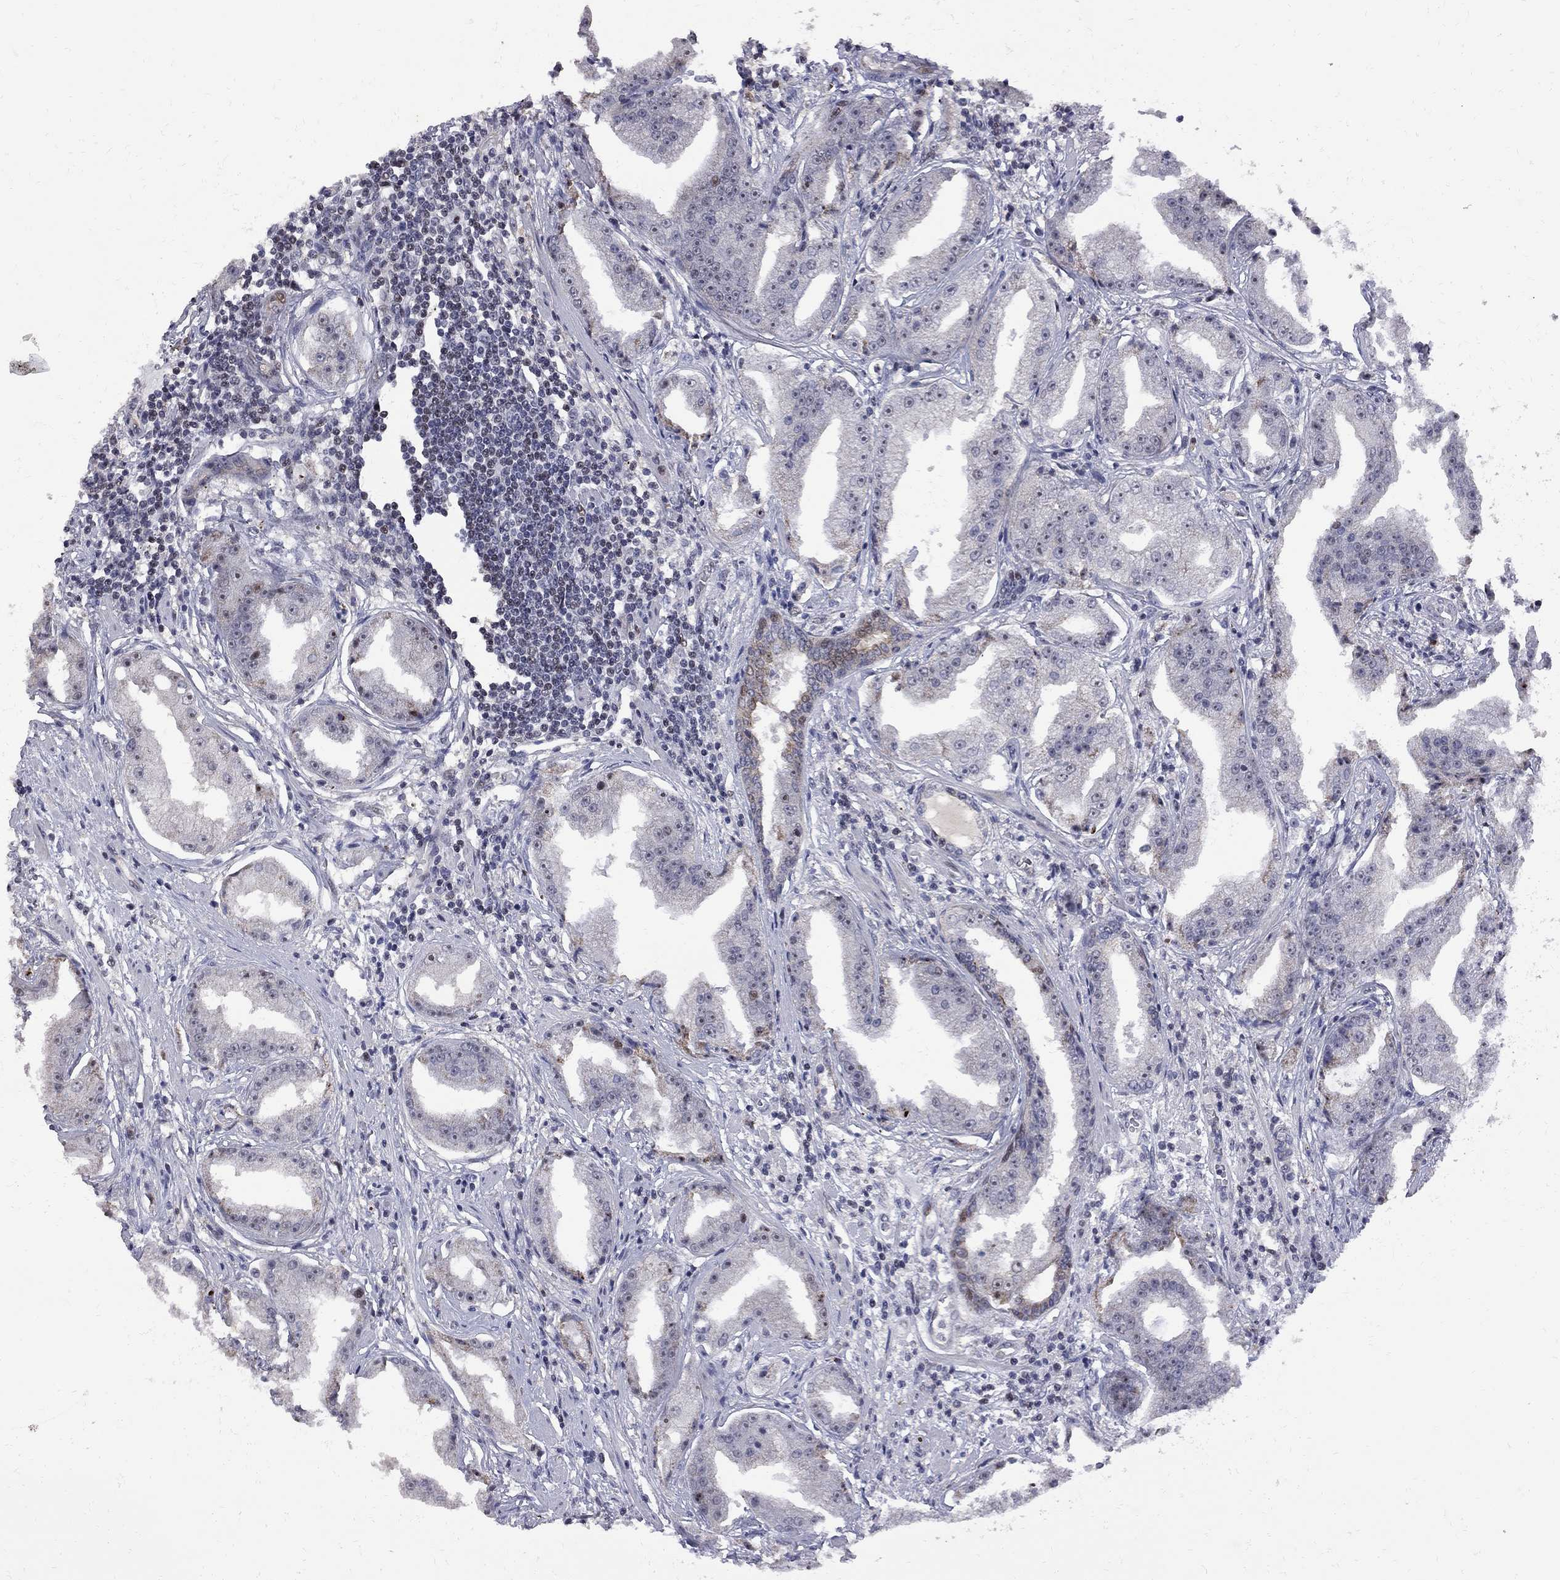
{"staining": {"intensity": "strong", "quantity": "25%-75%", "location": "nuclear"}, "tissue": "prostate cancer", "cell_type": "Tumor cells", "image_type": "cancer", "snomed": [{"axis": "morphology", "description": "Adenocarcinoma, Low grade"}, {"axis": "topography", "description": "Prostate"}], "caption": "Prostate cancer (adenocarcinoma (low-grade)) stained with DAB (3,3'-diaminobenzidine) IHC exhibits high levels of strong nuclear positivity in about 25%-75% of tumor cells.", "gene": "DHX33", "patient": {"sex": "male", "age": 62}}